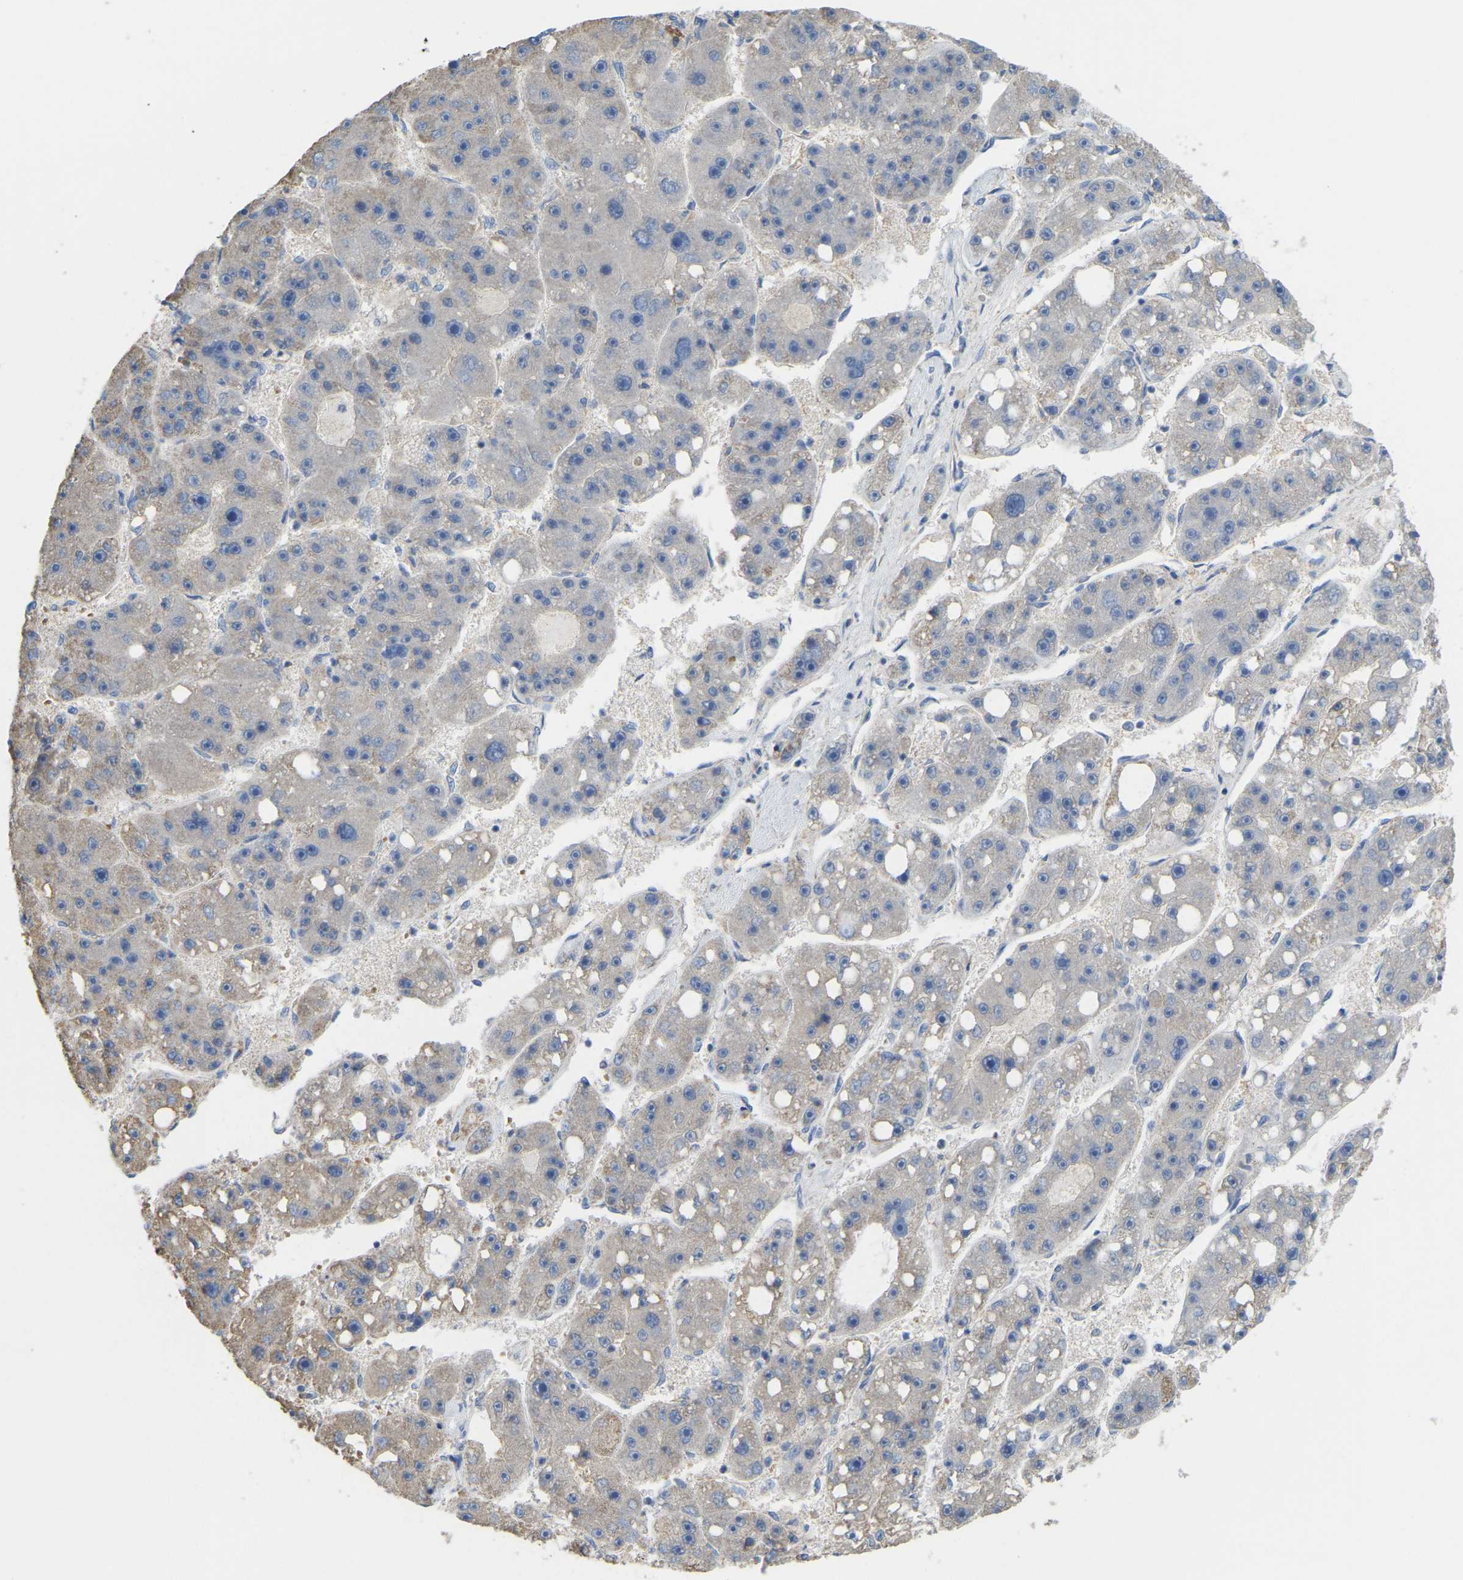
{"staining": {"intensity": "negative", "quantity": "none", "location": "none"}, "tissue": "liver cancer", "cell_type": "Tumor cells", "image_type": "cancer", "snomed": [{"axis": "morphology", "description": "Carcinoma, Hepatocellular, NOS"}, {"axis": "topography", "description": "Liver"}], "caption": "Immunohistochemical staining of human liver hepatocellular carcinoma exhibits no significant staining in tumor cells.", "gene": "SERPINB5", "patient": {"sex": "female", "age": 61}}